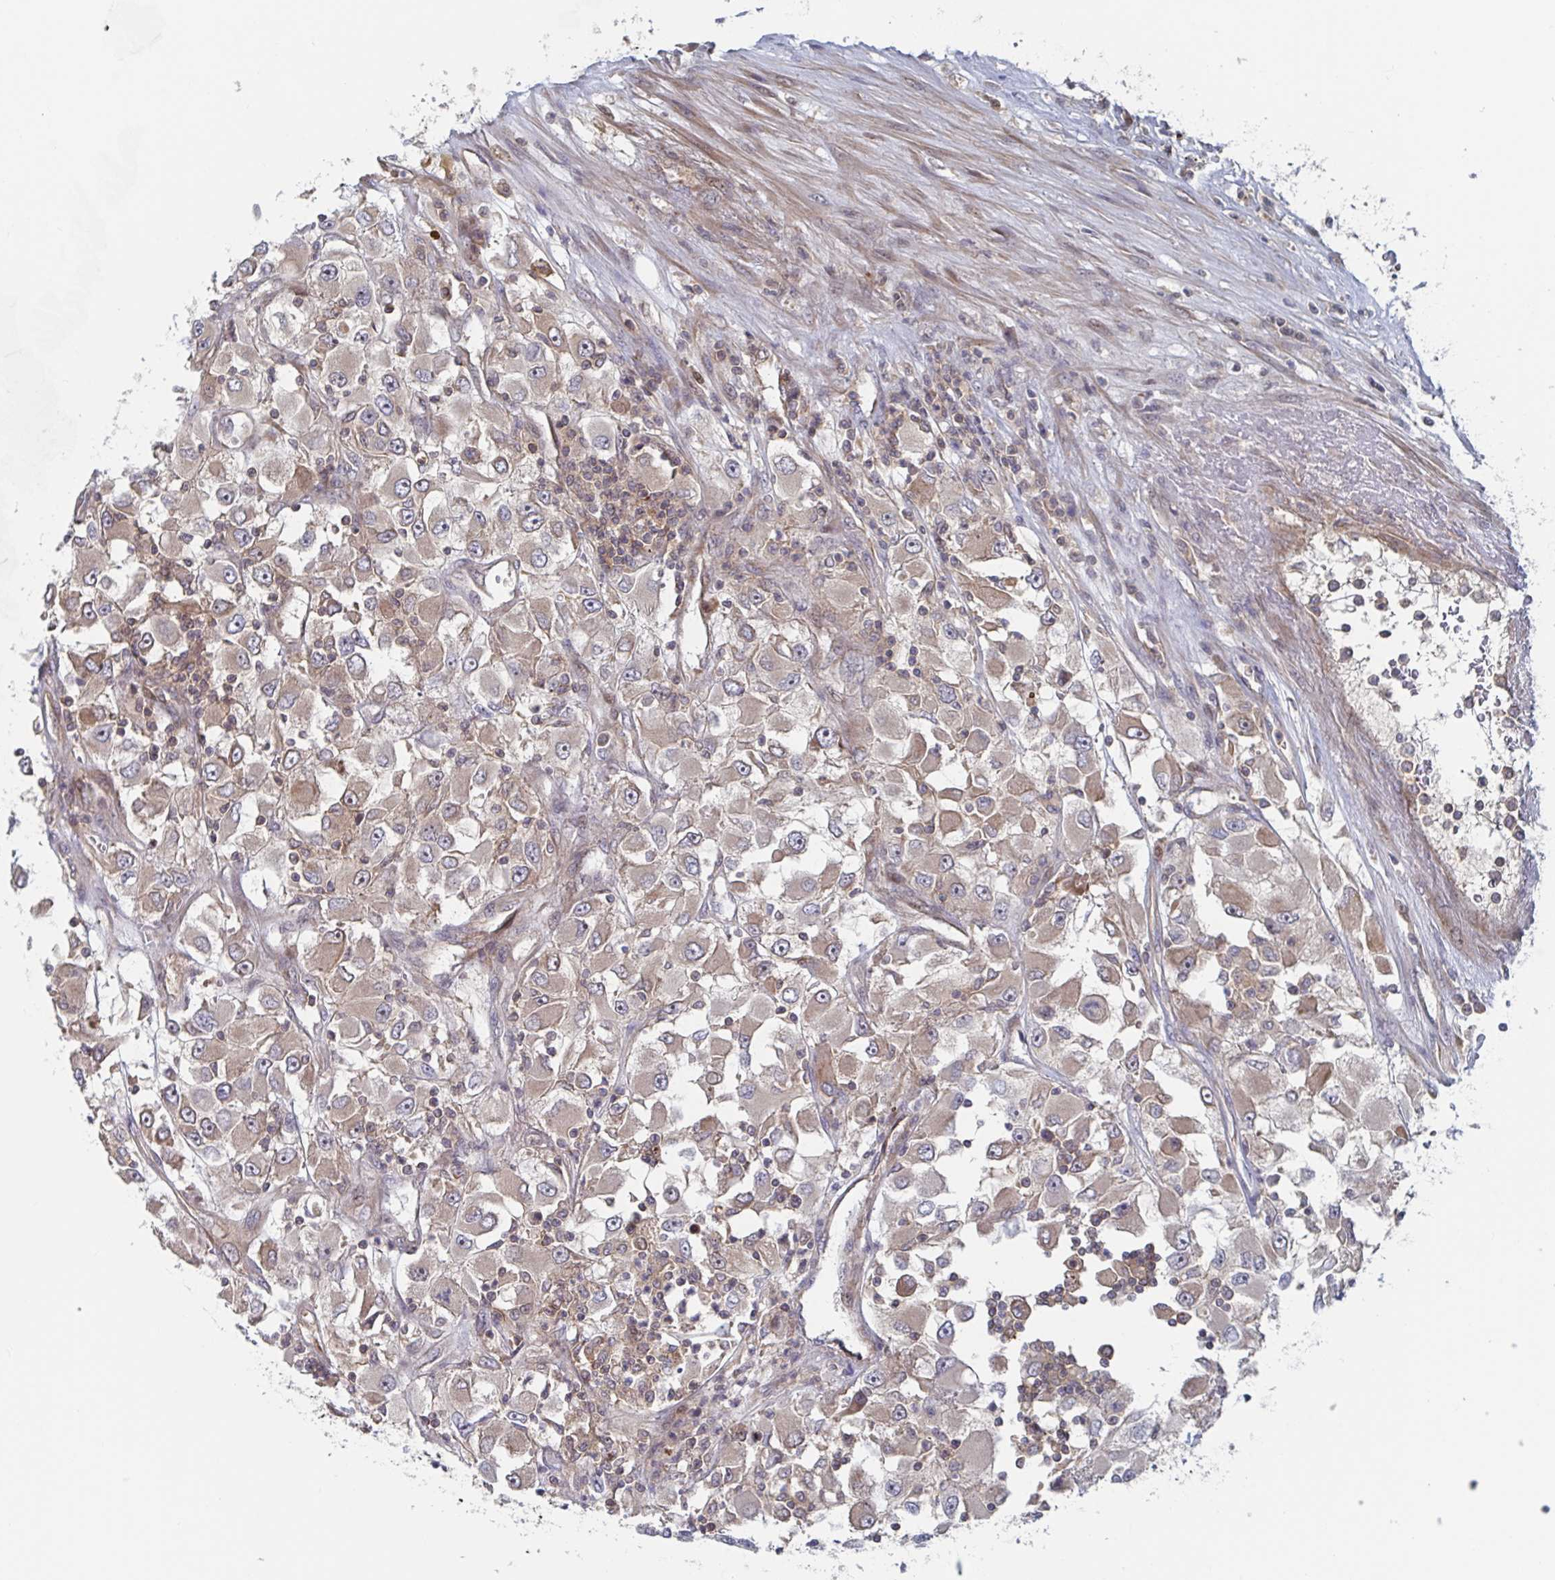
{"staining": {"intensity": "weak", "quantity": "25%-75%", "location": "cytoplasmic/membranous"}, "tissue": "renal cancer", "cell_type": "Tumor cells", "image_type": "cancer", "snomed": [{"axis": "morphology", "description": "Adenocarcinoma, NOS"}, {"axis": "topography", "description": "Kidney"}], "caption": "Renal adenocarcinoma stained with DAB IHC demonstrates low levels of weak cytoplasmic/membranous staining in about 25%-75% of tumor cells. Using DAB (3,3'-diaminobenzidine) (brown) and hematoxylin (blue) stains, captured at high magnification using brightfield microscopy.", "gene": "DHRS12", "patient": {"sex": "female", "age": 52}}